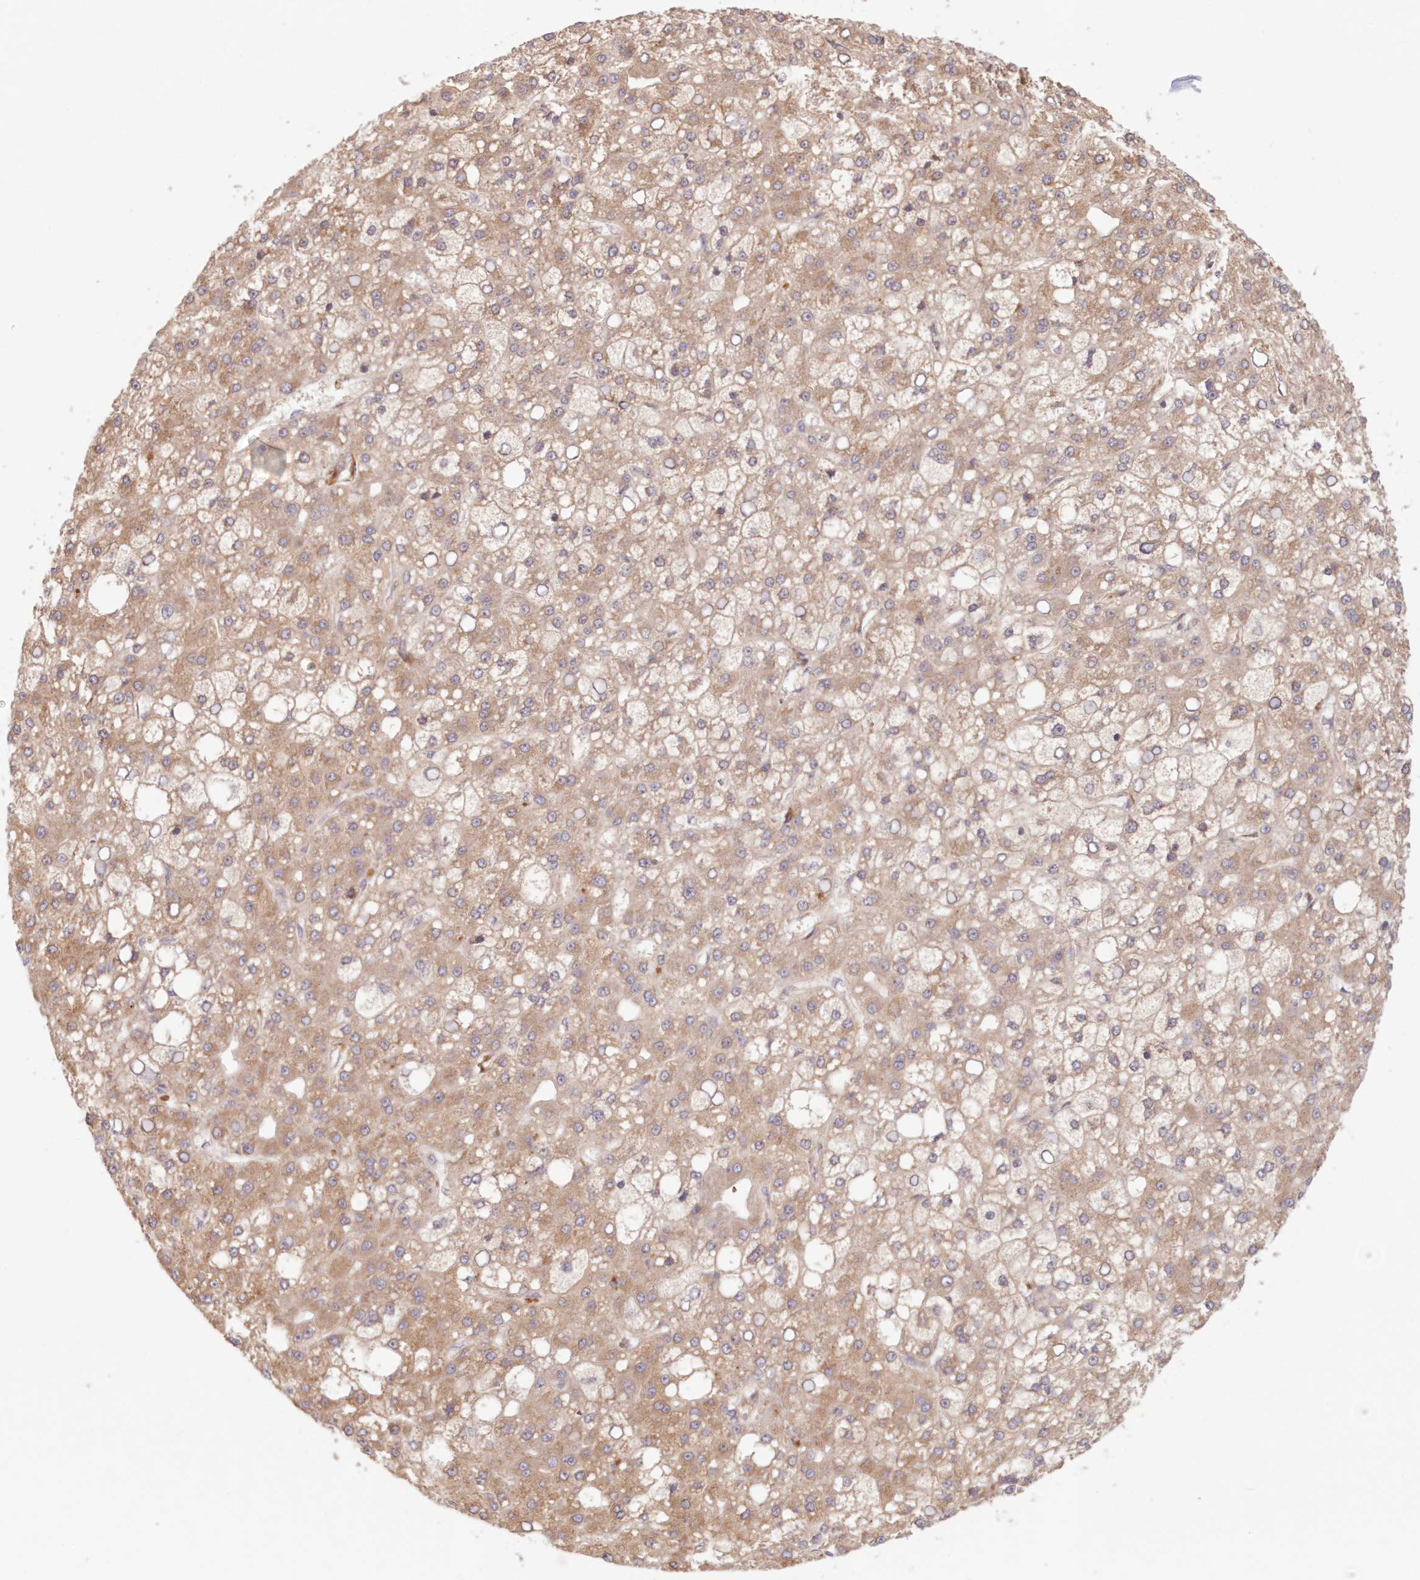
{"staining": {"intensity": "moderate", "quantity": ">75%", "location": "cytoplasmic/membranous"}, "tissue": "liver cancer", "cell_type": "Tumor cells", "image_type": "cancer", "snomed": [{"axis": "morphology", "description": "Carcinoma, Hepatocellular, NOS"}, {"axis": "topography", "description": "Liver"}], "caption": "Immunohistochemical staining of human liver cancer (hepatocellular carcinoma) reveals medium levels of moderate cytoplasmic/membranous protein staining in approximately >75% of tumor cells.", "gene": "PCYOX1L", "patient": {"sex": "male", "age": 67}}